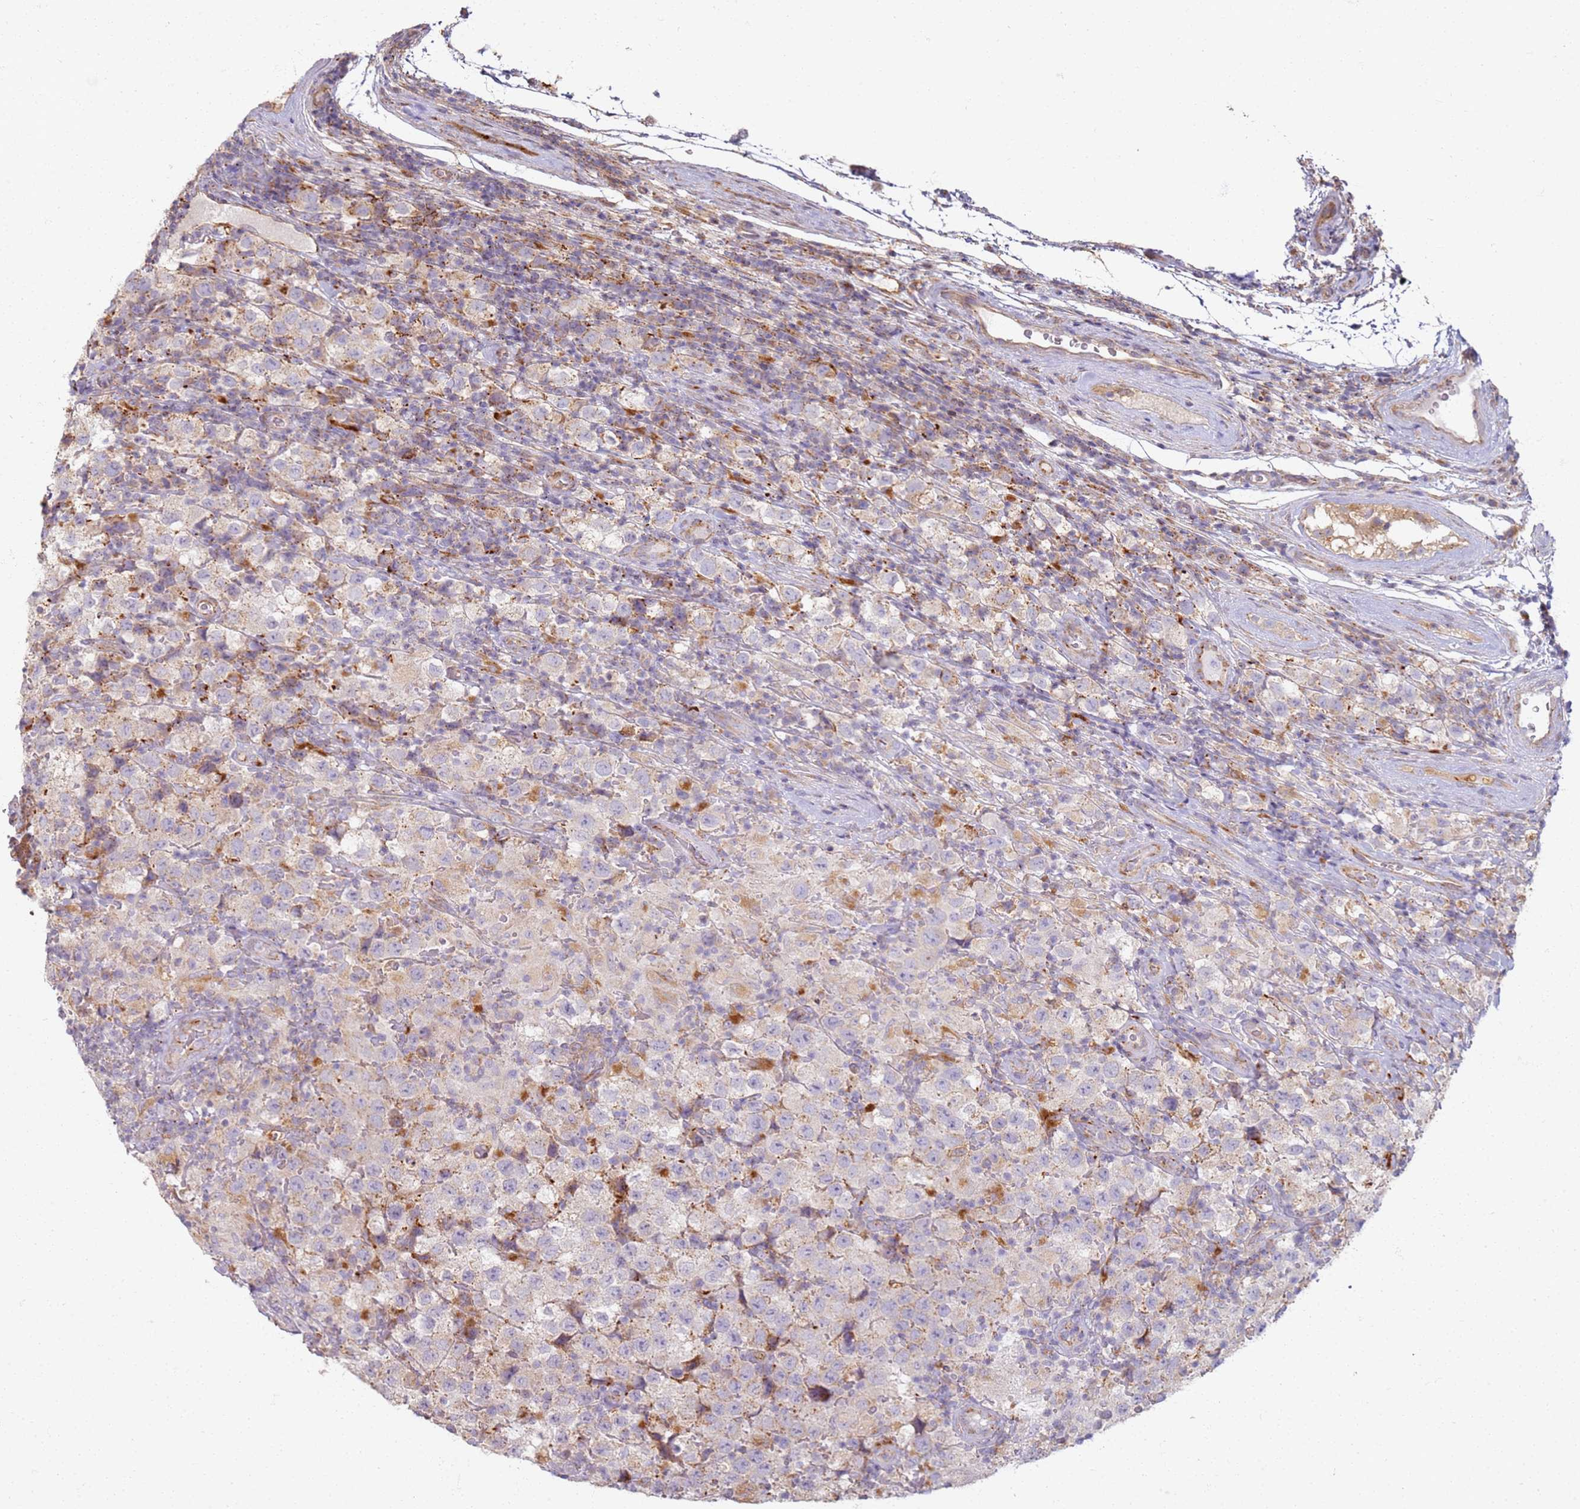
{"staining": {"intensity": "negative", "quantity": "none", "location": "none"}, "tissue": "testis cancer", "cell_type": "Tumor cells", "image_type": "cancer", "snomed": [{"axis": "morphology", "description": "Seminoma, NOS"}, {"axis": "morphology", "description": "Carcinoma, Embryonal, NOS"}, {"axis": "topography", "description": "Testis"}], "caption": "Testis cancer (embryonal carcinoma) stained for a protein using immunohistochemistry reveals no staining tumor cells.", "gene": "PROKR2", "patient": {"sex": "male", "age": 41}}